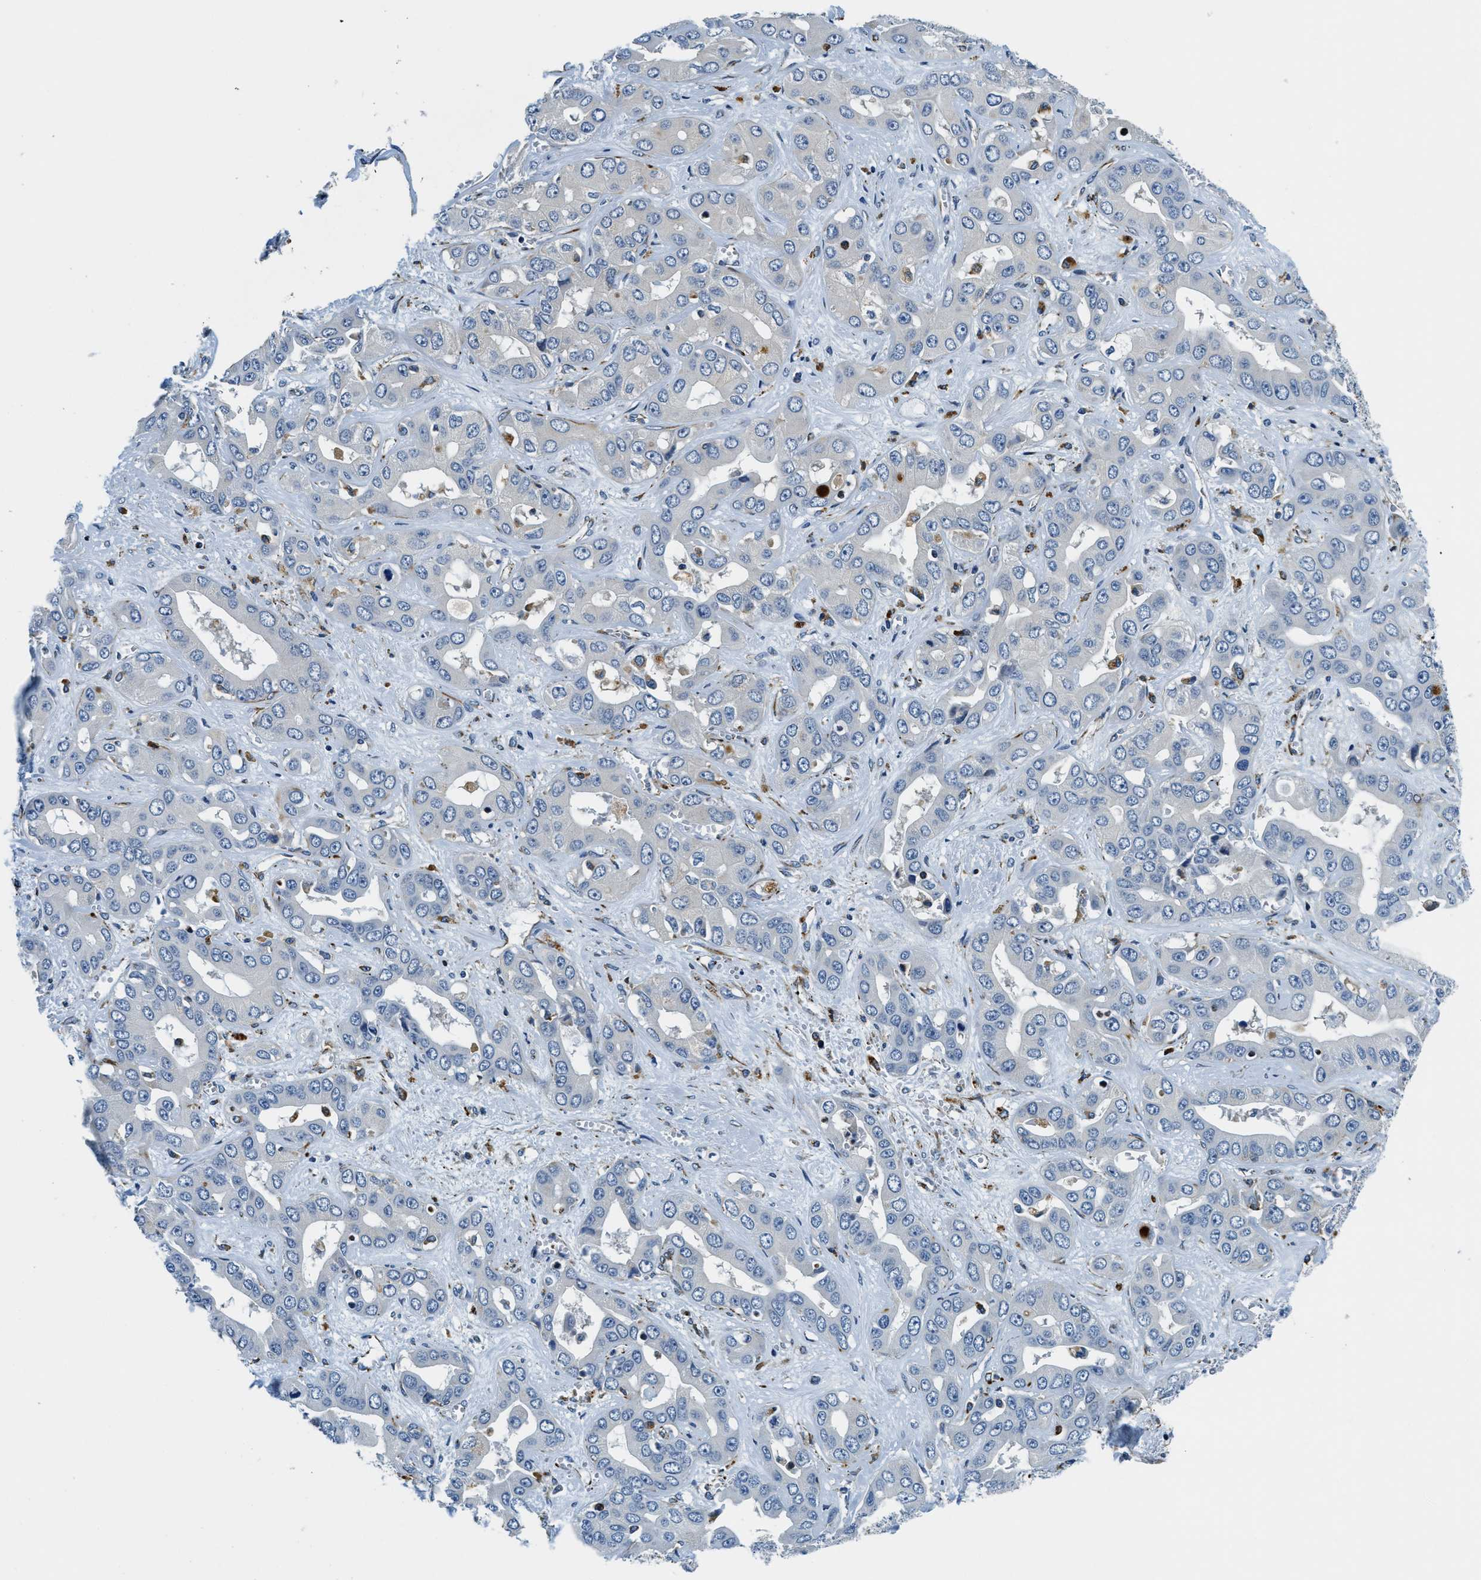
{"staining": {"intensity": "negative", "quantity": "none", "location": "none"}, "tissue": "liver cancer", "cell_type": "Tumor cells", "image_type": "cancer", "snomed": [{"axis": "morphology", "description": "Cholangiocarcinoma"}, {"axis": "topography", "description": "Liver"}], "caption": "Liver cholangiocarcinoma was stained to show a protein in brown. There is no significant staining in tumor cells.", "gene": "GNS", "patient": {"sex": "female", "age": 52}}